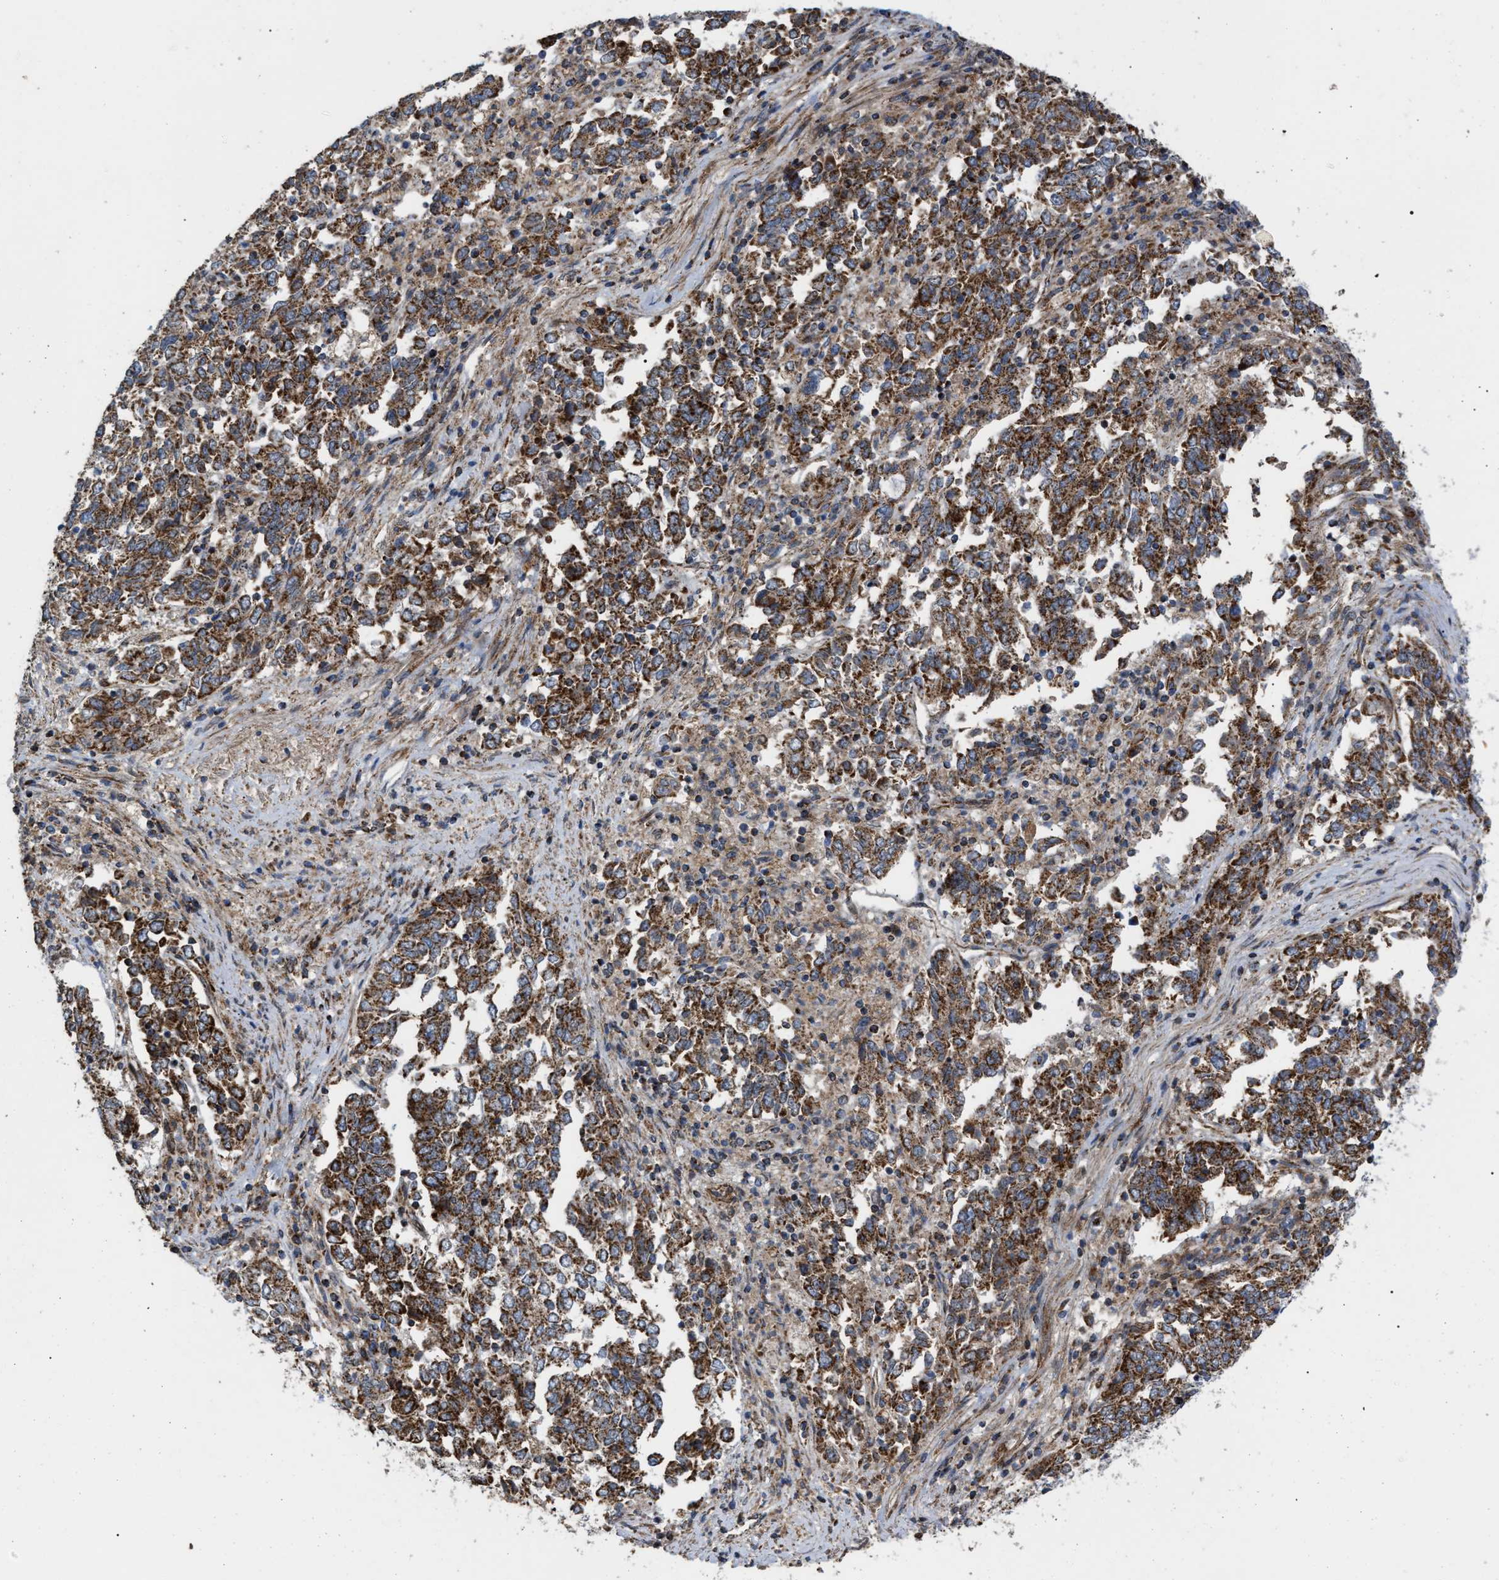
{"staining": {"intensity": "strong", "quantity": ">75%", "location": "cytoplasmic/membranous"}, "tissue": "endometrial cancer", "cell_type": "Tumor cells", "image_type": "cancer", "snomed": [{"axis": "morphology", "description": "Adenocarcinoma, NOS"}, {"axis": "topography", "description": "Endometrium"}], "caption": "Human adenocarcinoma (endometrial) stained for a protein (brown) reveals strong cytoplasmic/membranous positive positivity in about >75% of tumor cells.", "gene": "TACO1", "patient": {"sex": "female", "age": 80}}